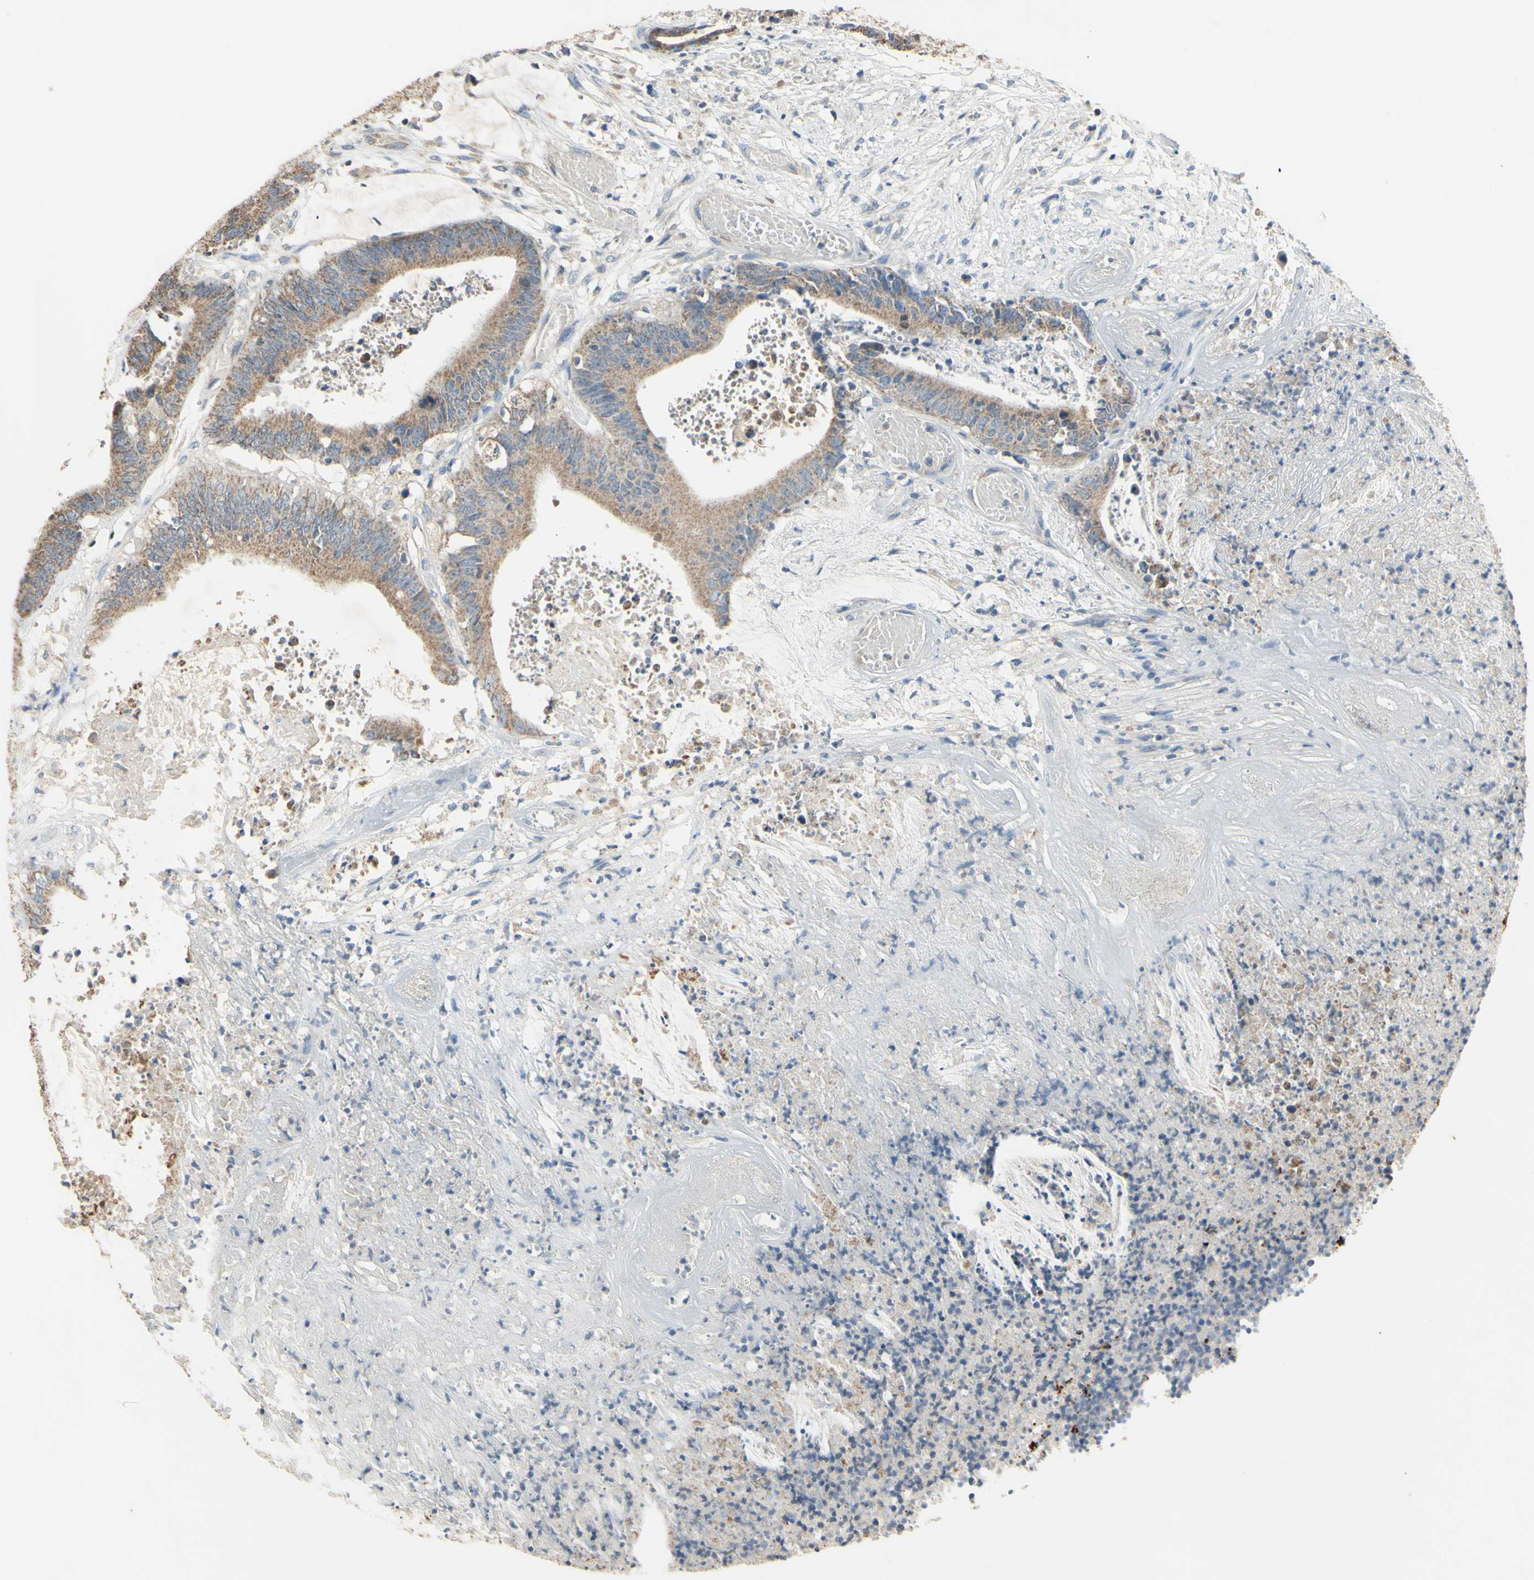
{"staining": {"intensity": "moderate", "quantity": ">75%", "location": "cytoplasmic/membranous"}, "tissue": "colorectal cancer", "cell_type": "Tumor cells", "image_type": "cancer", "snomed": [{"axis": "morphology", "description": "Adenocarcinoma, NOS"}, {"axis": "topography", "description": "Rectum"}], "caption": "High-power microscopy captured an immunohistochemistry histopathology image of colorectal cancer, revealing moderate cytoplasmic/membranous staining in about >75% of tumor cells. The staining was performed using DAB to visualize the protein expression in brown, while the nuclei were stained in blue with hematoxylin (Magnification: 20x).", "gene": "PTGIS", "patient": {"sex": "female", "age": 66}}